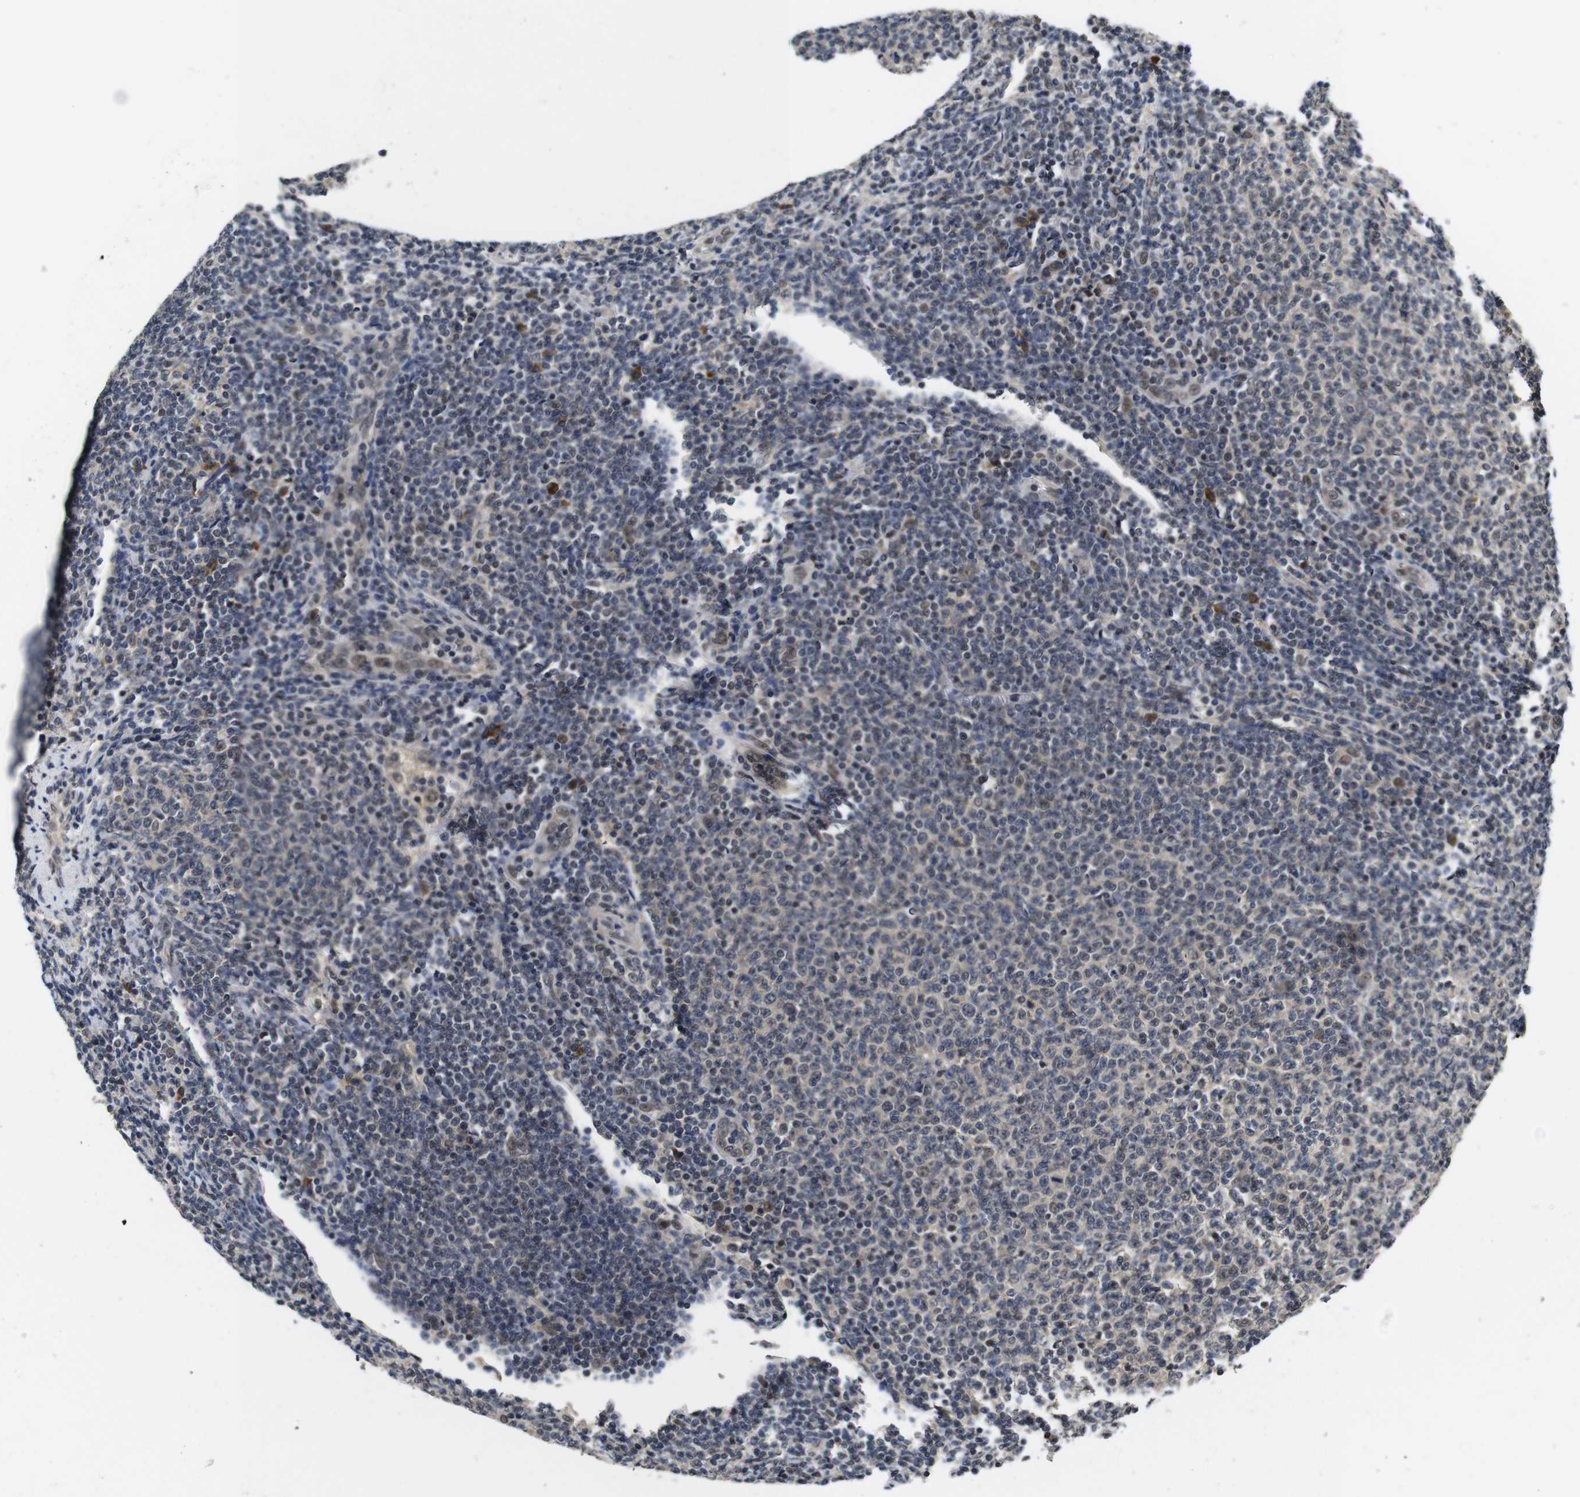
{"staining": {"intensity": "weak", "quantity": "<25%", "location": "cytoplasmic/membranous"}, "tissue": "lymphoma", "cell_type": "Tumor cells", "image_type": "cancer", "snomed": [{"axis": "morphology", "description": "Malignant lymphoma, non-Hodgkin's type, Low grade"}, {"axis": "topography", "description": "Lymph node"}], "caption": "This micrograph is of malignant lymphoma, non-Hodgkin's type (low-grade) stained with IHC to label a protein in brown with the nuclei are counter-stained blue. There is no positivity in tumor cells.", "gene": "ZBTB46", "patient": {"sex": "male", "age": 66}}